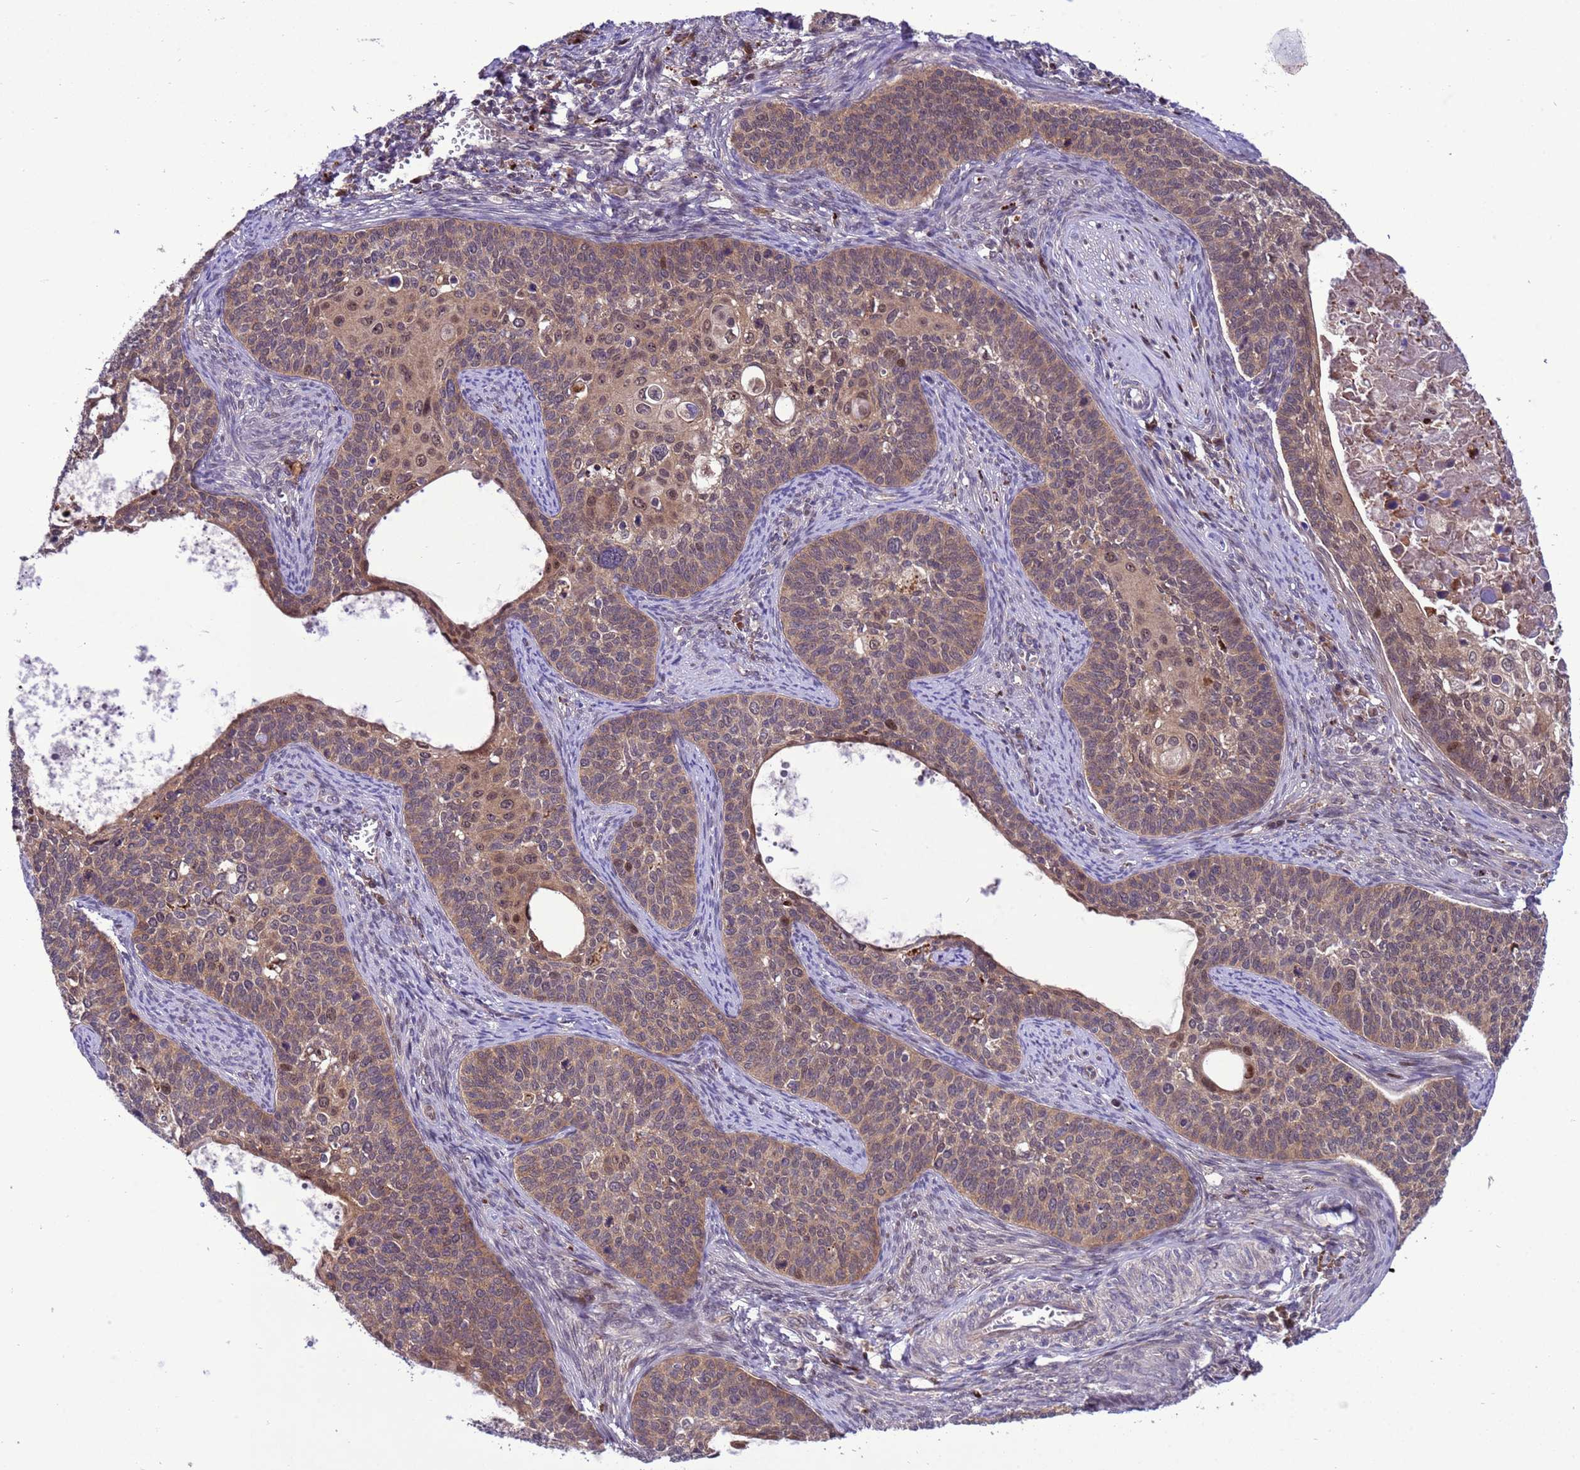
{"staining": {"intensity": "weak", "quantity": ">75%", "location": "cytoplasmic/membranous,nuclear"}, "tissue": "cervical cancer", "cell_type": "Tumor cells", "image_type": "cancer", "snomed": [{"axis": "morphology", "description": "Squamous cell carcinoma, NOS"}, {"axis": "topography", "description": "Cervix"}], "caption": "A low amount of weak cytoplasmic/membranous and nuclear positivity is present in about >75% of tumor cells in squamous cell carcinoma (cervical) tissue. The protein of interest is shown in brown color, while the nuclei are stained blue.", "gene": "RASD1", "patient": {"sex": "female", "age": 33}}